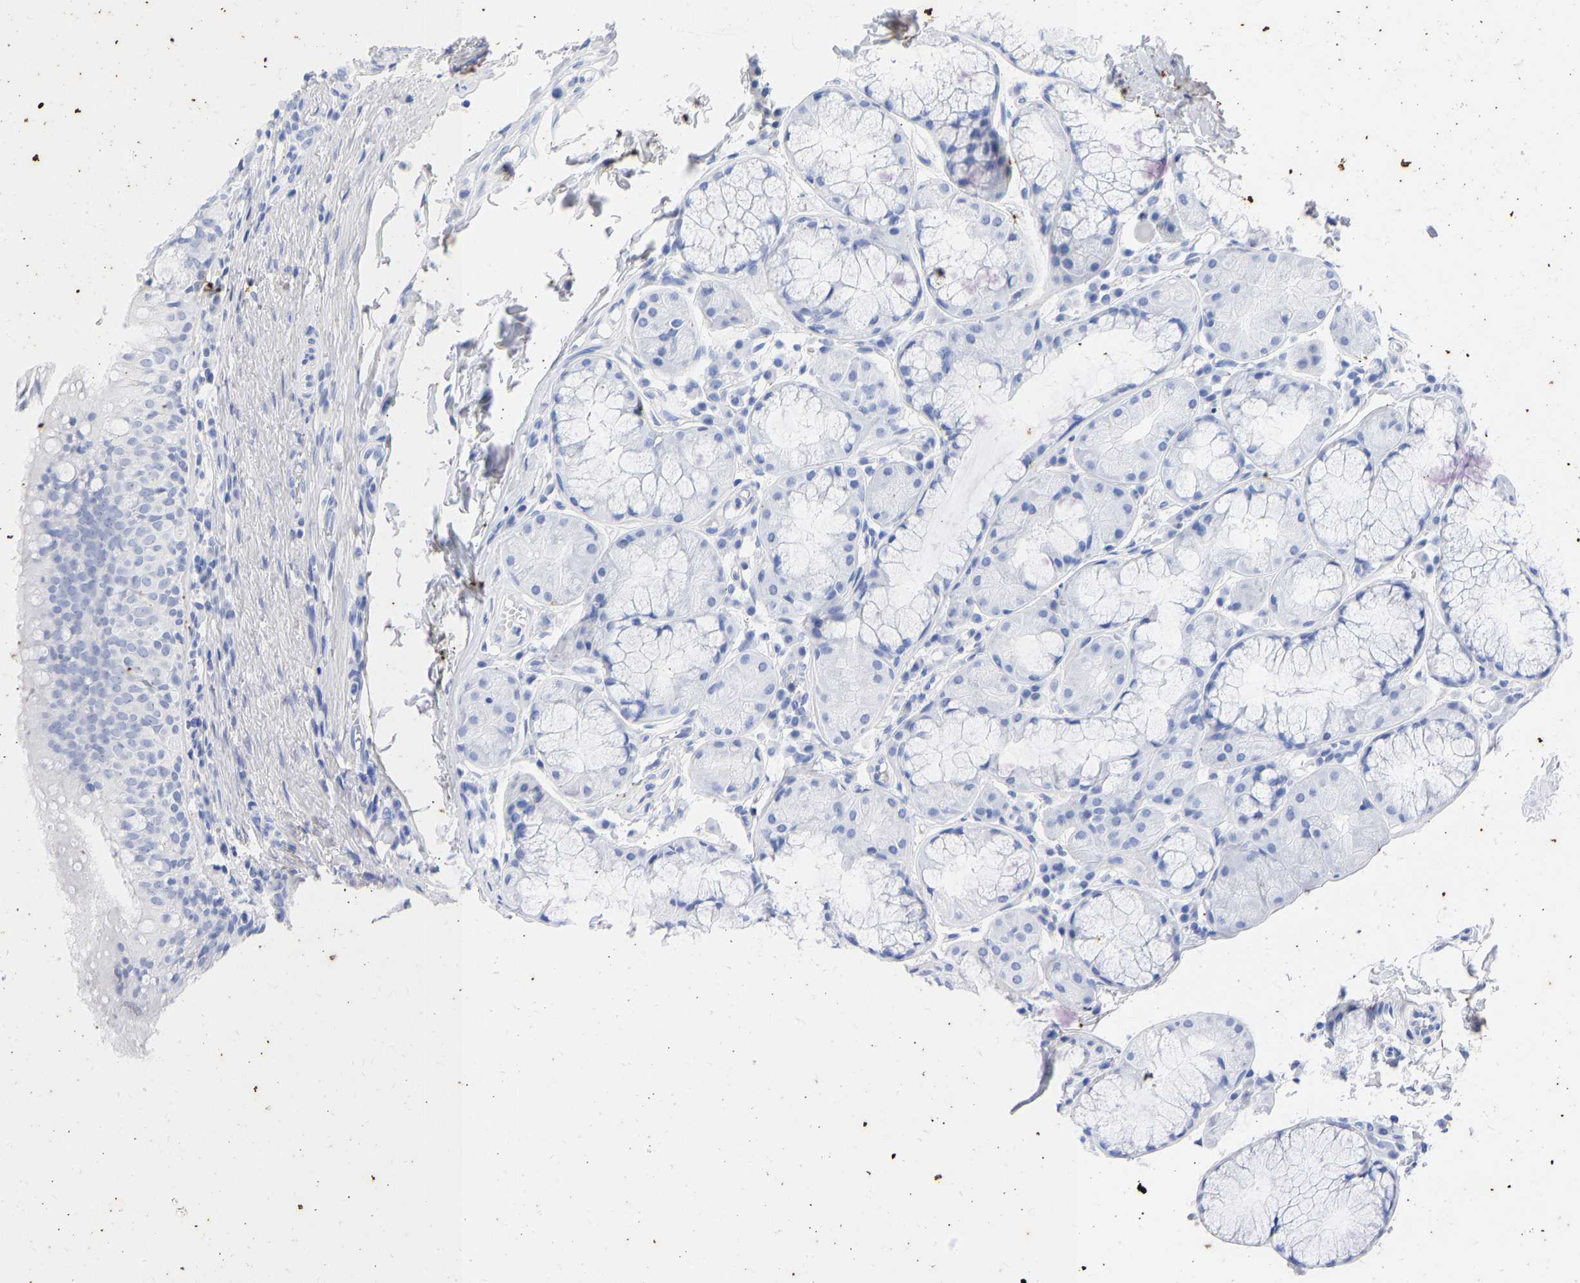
{"staining": {"intensity": "negative", "quantity": "none", "location": "none"}, "tissue": "carcinoid", "cell_type": "Tumor cells", "image_type": "cancer", "snomed": [{"axis": "morphology", "description": "Carcinoid, malignant, NOS"}, {"axis": "topography", "description": "Lung"}], "caption": "Tumor cells are negative for brown protein staining in carcinoid.", "gene": "KRT1", "patient": {"sex": "male", "age": 30}}